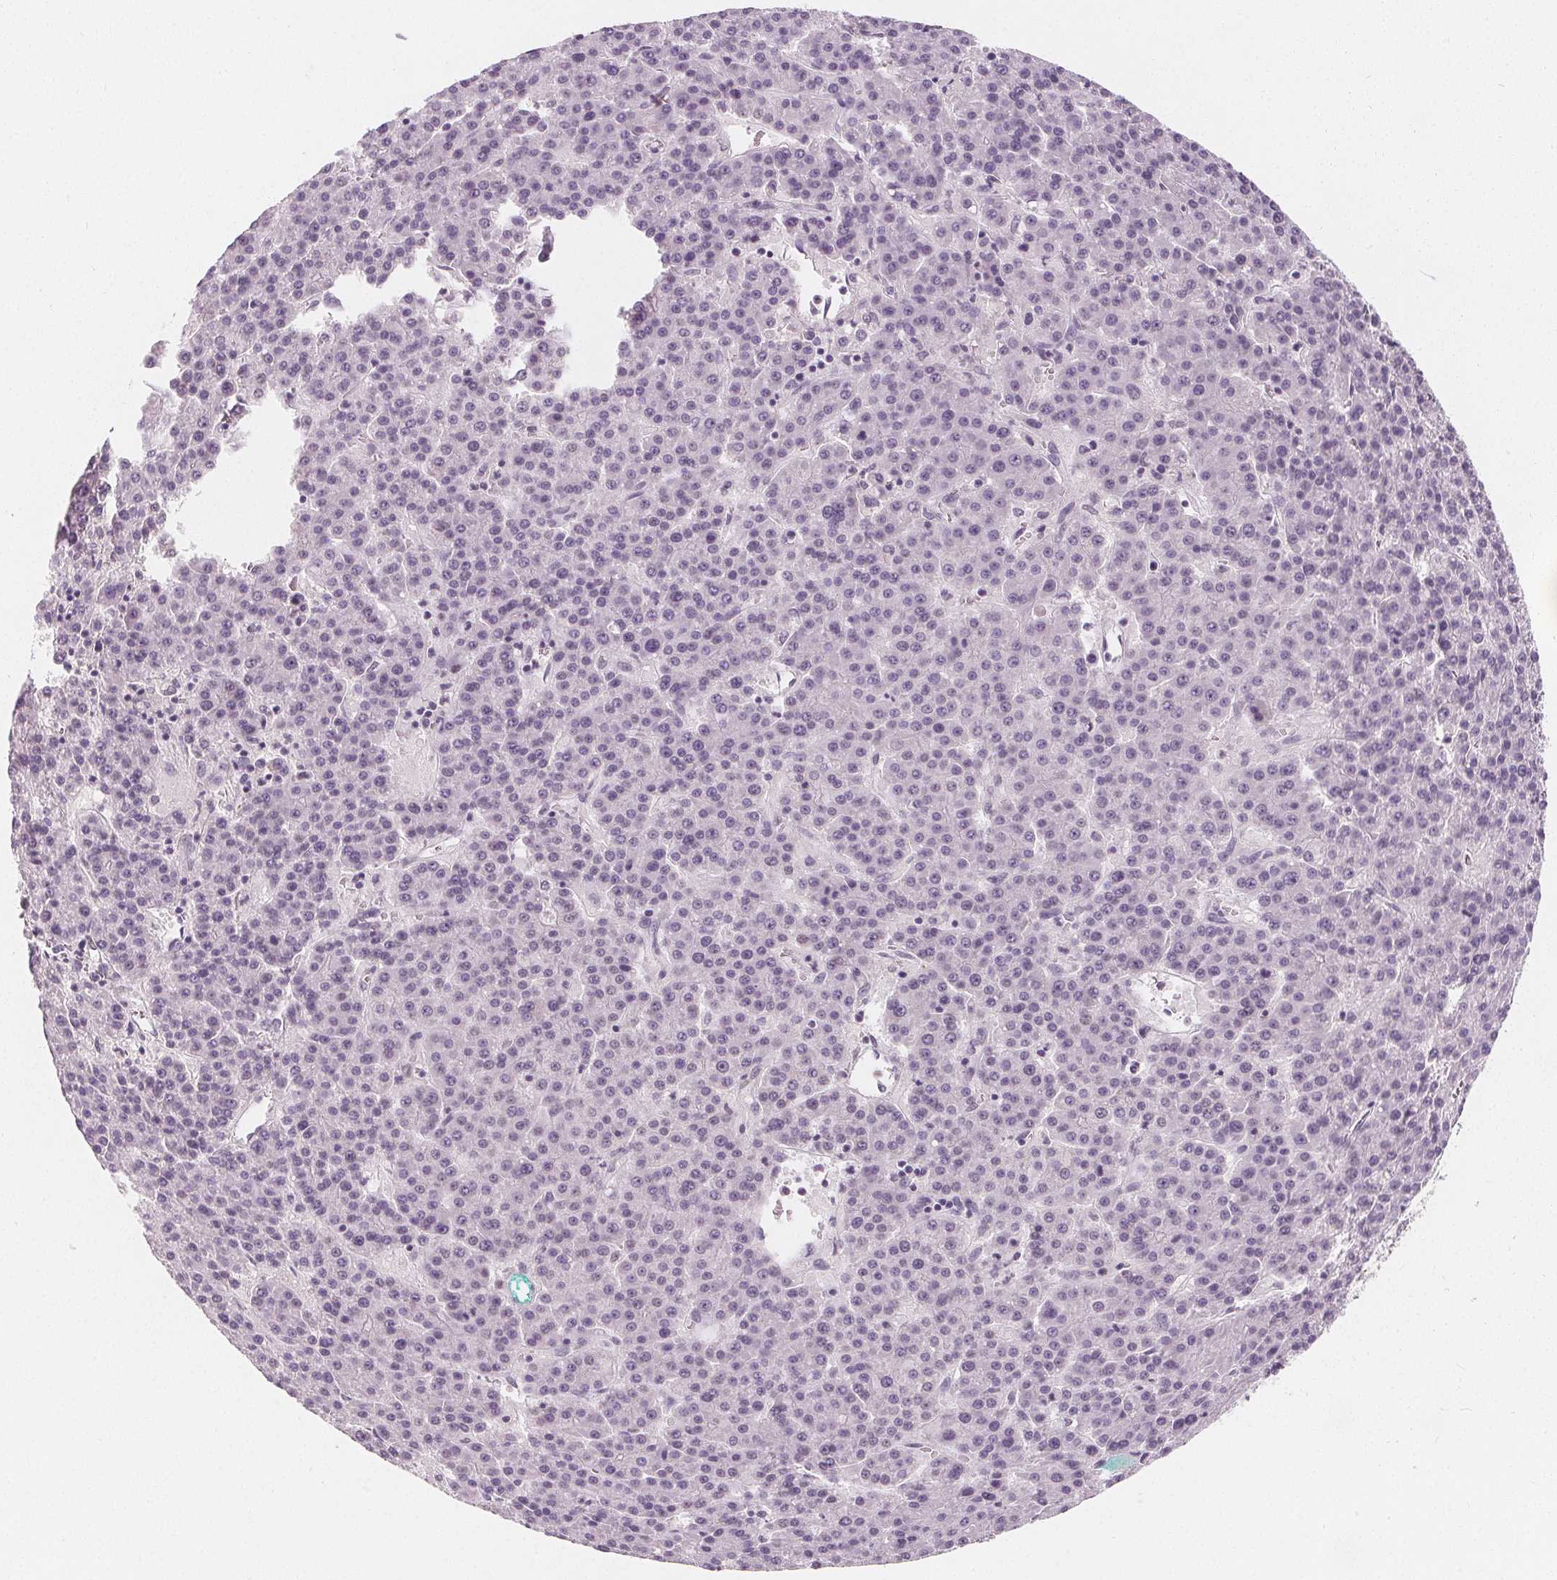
{"staining": {"intensity": "negative", "quantity": "none", "location": "none"}, "tissue": "liver cancer", "cell_type": "Tumor cells", "image_type": "cancer", "snomed": [{"axis": "morphology", "description": "Carcinoma, Hepatocellular, NOS"}, {"axis": "topography", "description": "Liver"}], "caption": "Protein analysis of hepatocellular carcinoma (liver) shows no significant staining in tumor cells. (Stains: DAB (3,3'-diaminobenzidine) IHC with hematoxylin counter stain, Microscopy: brightfield microscopy at high magnification).", "gene": "DBX2", "patient": {"sex": "female", "age": 58}}